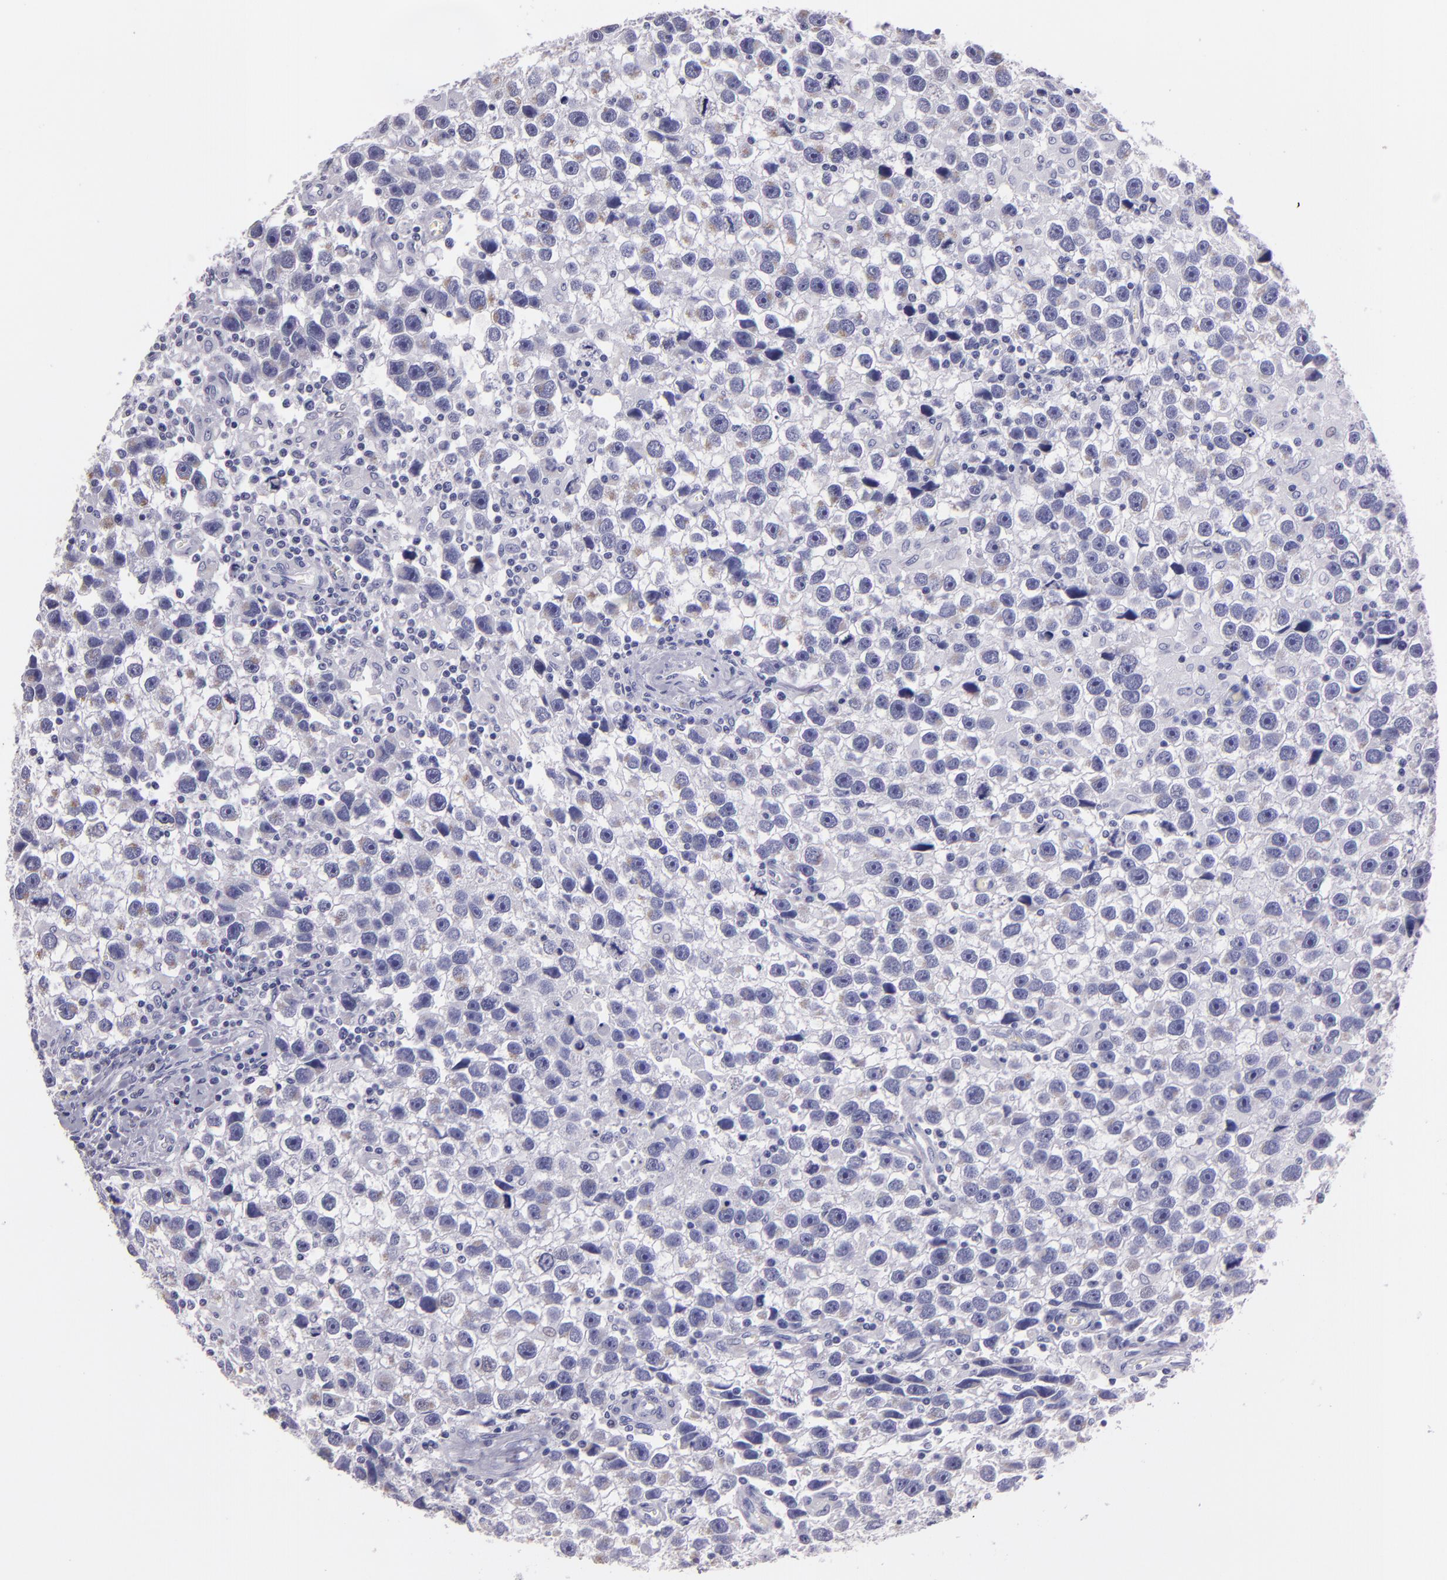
{"staining": {"intensity": "negative", "quantity": "none", "location": "none"}, "tissue": "testis cancer", "cell_type": "Tumor cells", "image_type": "cancer", "snomed": [{"axis": "morphology", "description": "Seminoma, NOS"}, {"axis": "topography", "description": "Testis"}], "caption": "Tumor cells are negative for protein expression in human testis cancer.", "gene": "MUC5AC", "patient": {"sex": "male", "age": 43}}